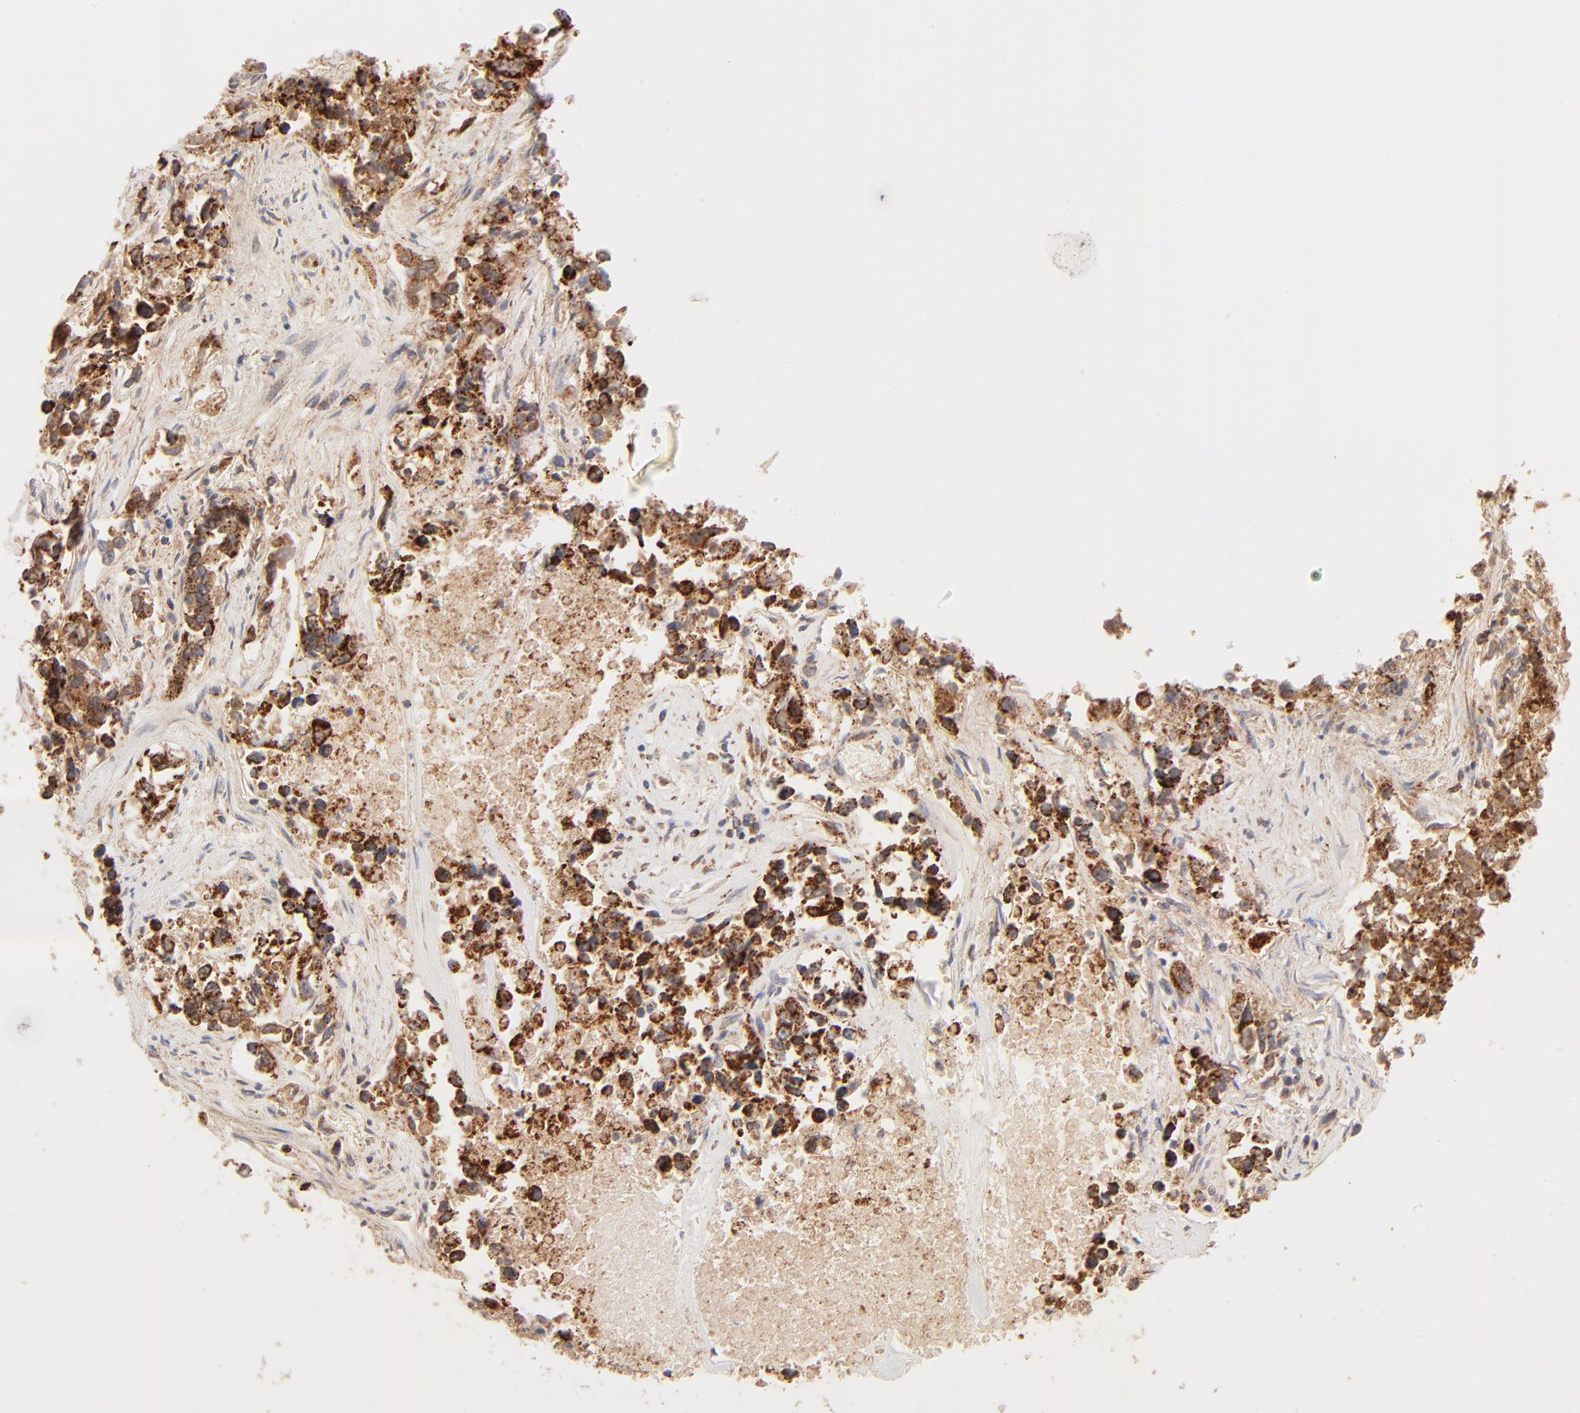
{"staining": {"intensity": "strong", "quantity": ">75%", "location": "cytoplasmic/membranous"}, "tissue": "lung cancer", "cell_type": "Tumor cells", "image_type": "cancer", "snomed": [{"axis": "morphology", "description": "Adenocarcinoma, NOS"}, {"axis": "topography", "description": "Lung"}], "caption": "A high-resolution histopathology image shows IHC staining of lung cancer, which displays strong cytoplasmic/membranous positivity in about >75% of tumor cells.", "gene": "CSPG4", "patient": {"sex": "male", "age": 84}}